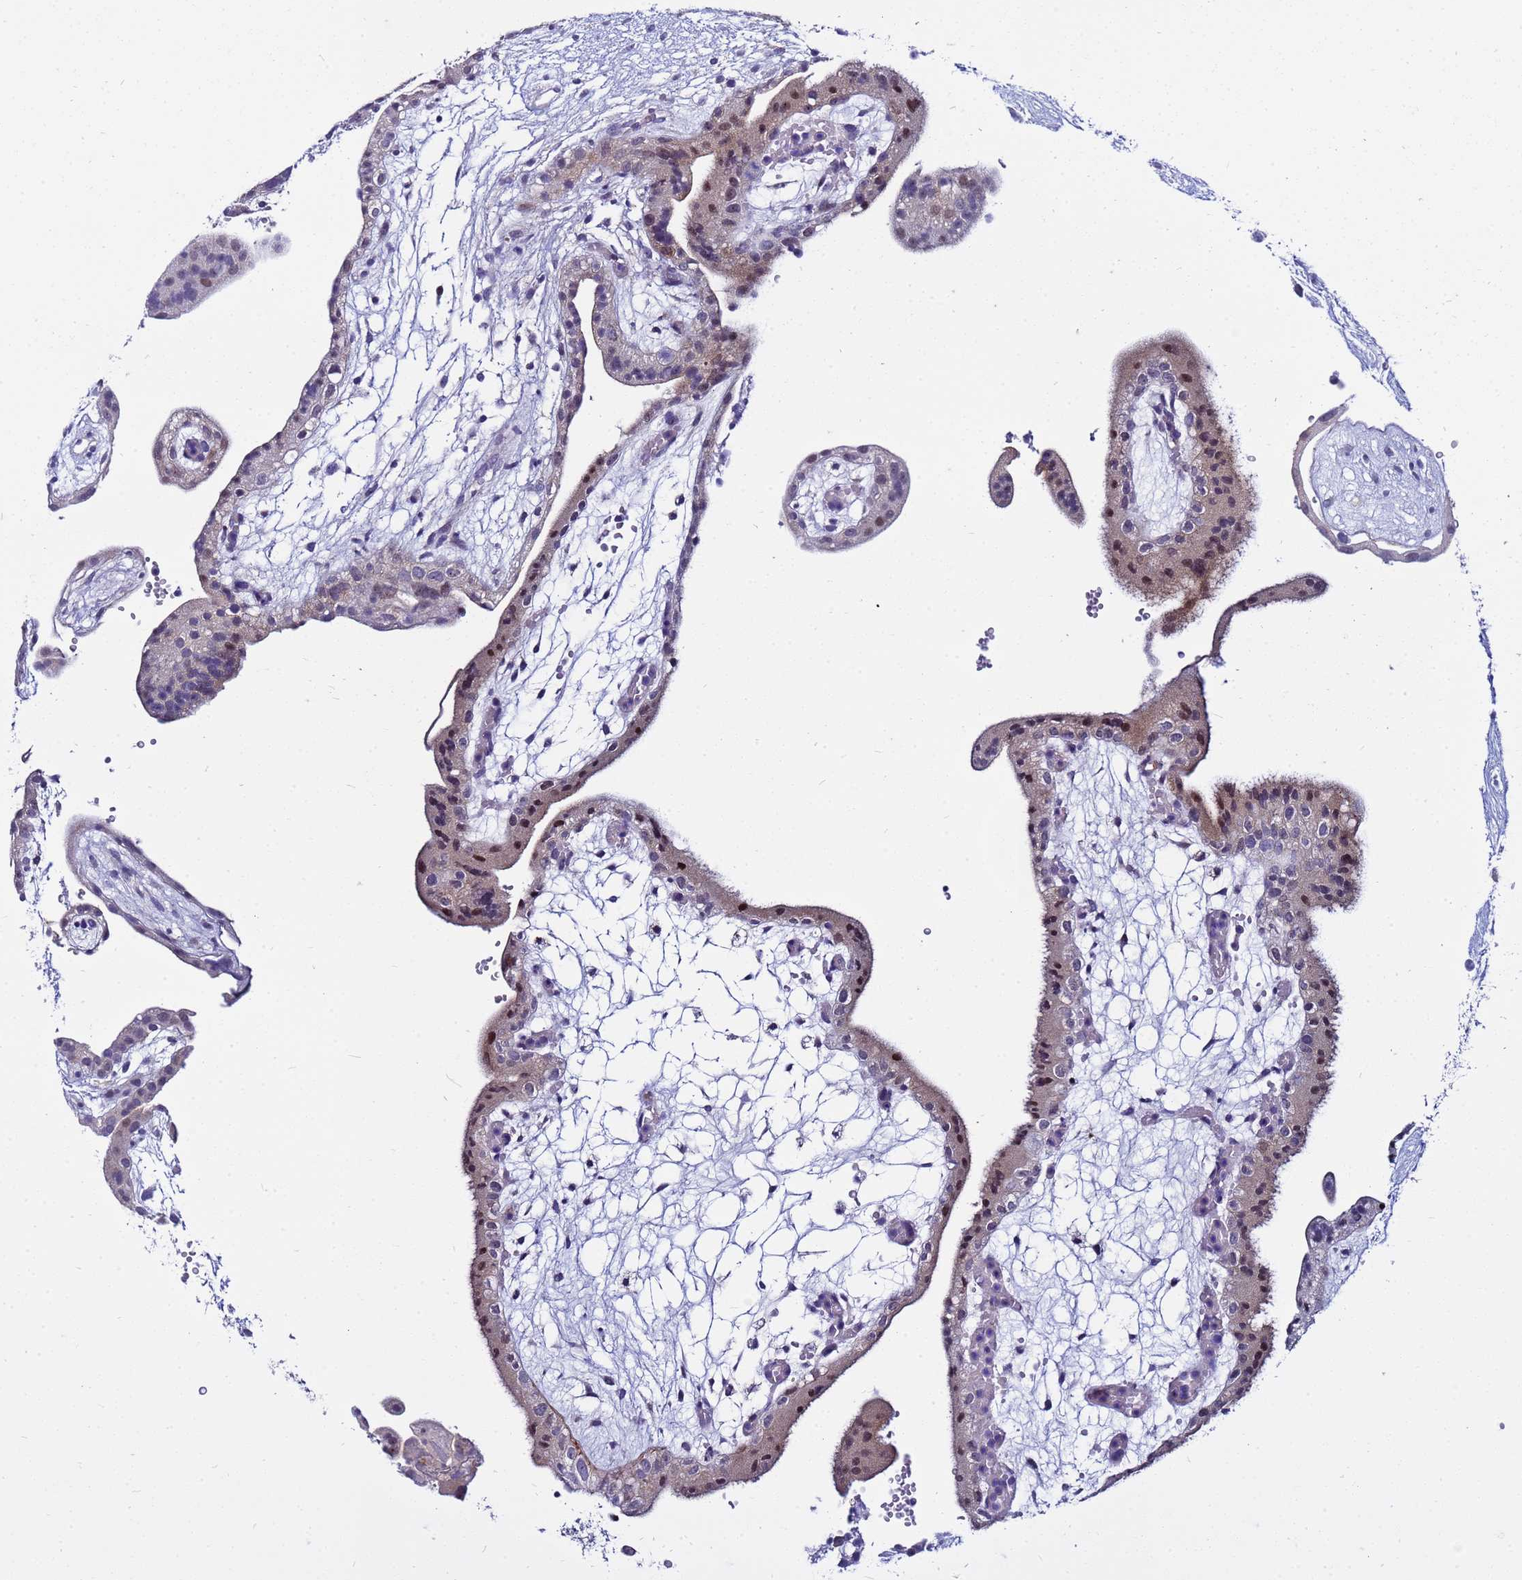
{"staining": {"intensity": "weak", "quantity": "25%-75%", "location": "nuclear"}, "tissue": "placenta", "cell_type": "Decidual cells", "image_type": "normal", "snomed": [{"axis": "morphology", "description": "Normal tissue, NOS"}, {"axis": "topography", "description": "Placenta"}], "caption": "A high-resolution micrograph shows IHC staining of normal placenta, which shows weak nuclear staining in about 25%-75% of decidual cells. The protein is stained brown, and the nuclei are stained in blue (DAB (3,3'-diaminobenzidine) IHC with brightfield microscopy, high magnification).", "gene": "LRATD1", "patient": {"sex": "female", "age": 18}}